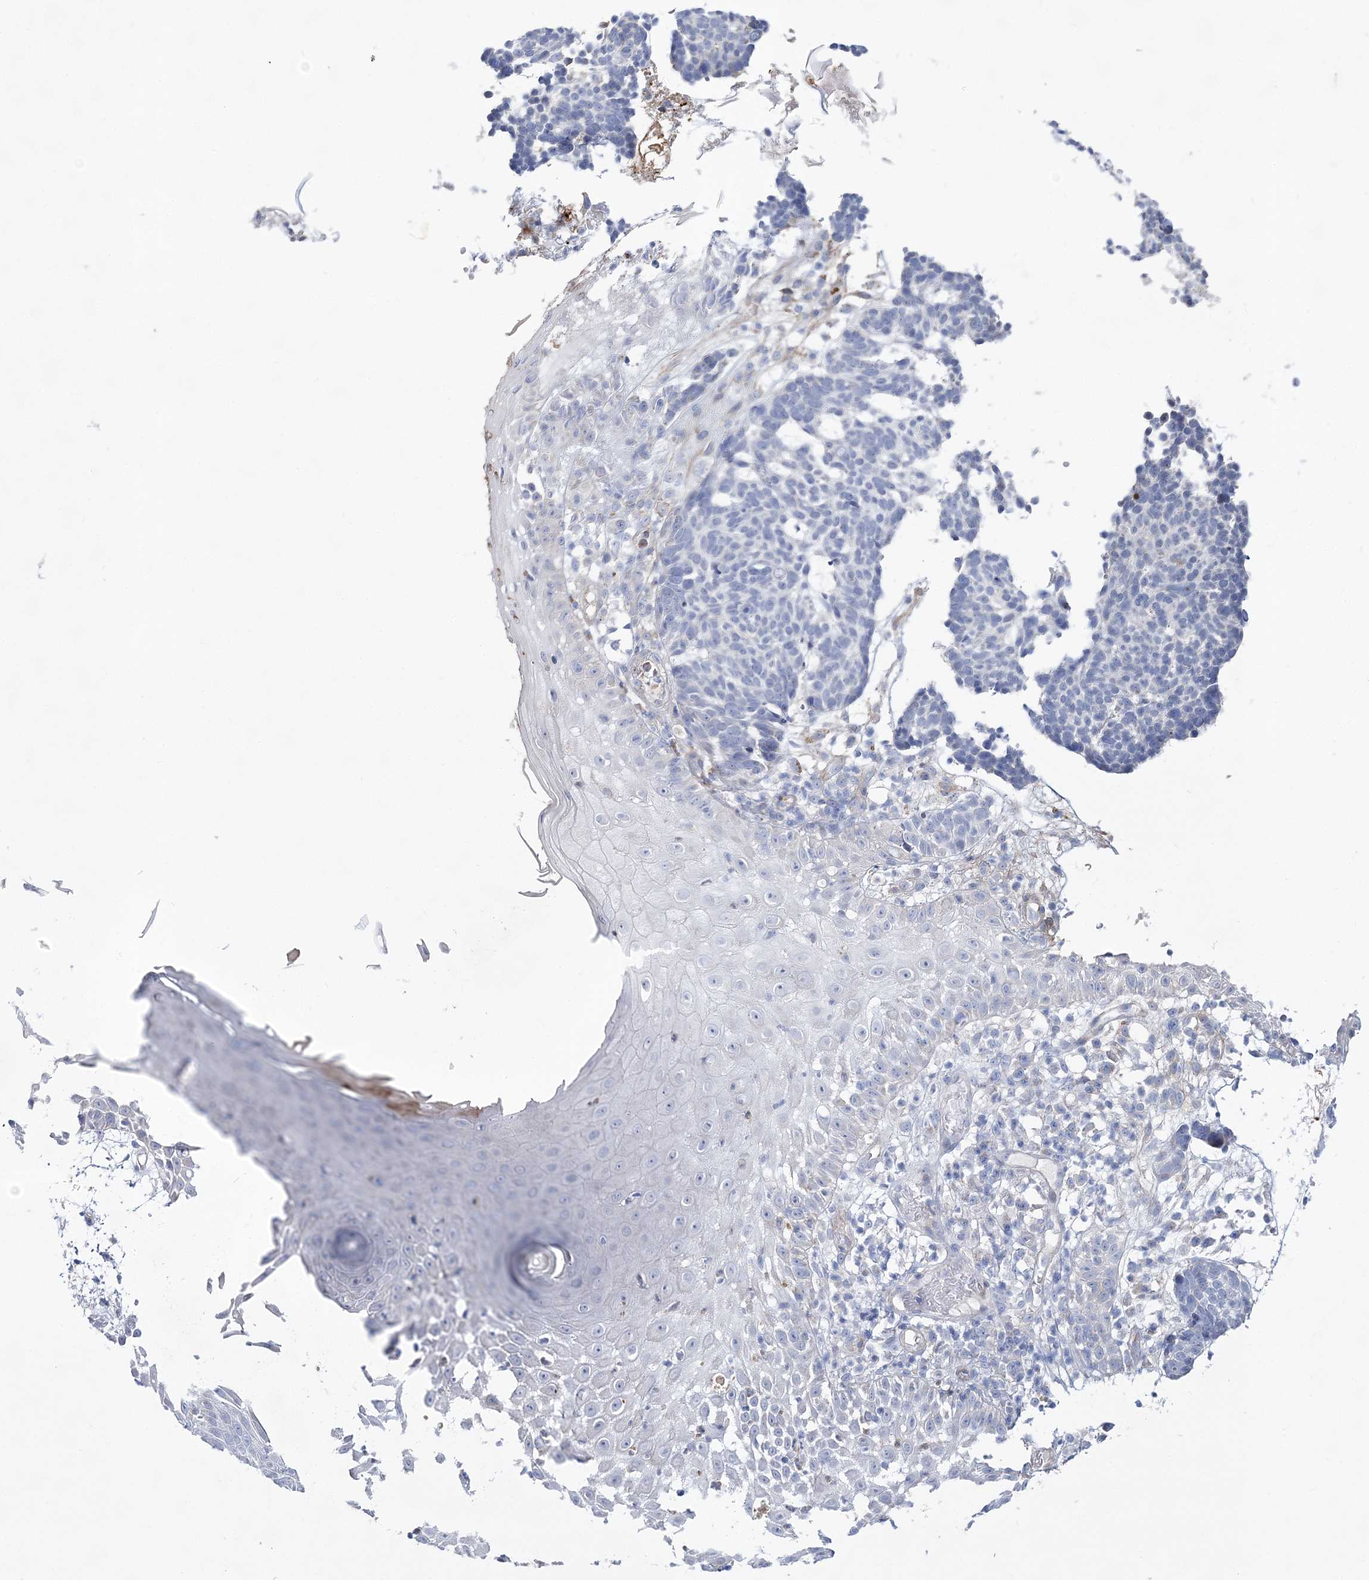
{"staining": {"intensity": "negative", "quantity": "none", "location": "none"}, "tissue": "skin cancer", "cell_type": "Tumor cells", "image_type": "cancer", "snomed": [{"axis": "morphology", "description": "Basal cell carcinoma"}, {"axis": "topography", "description": "Skin"}], "caption": "Protein analysis of skin basal cell carcinoma exhibits no significant expression in tumor cells.", "gene": "ANO1", "patient": {"sex": "male", "age": 85}}